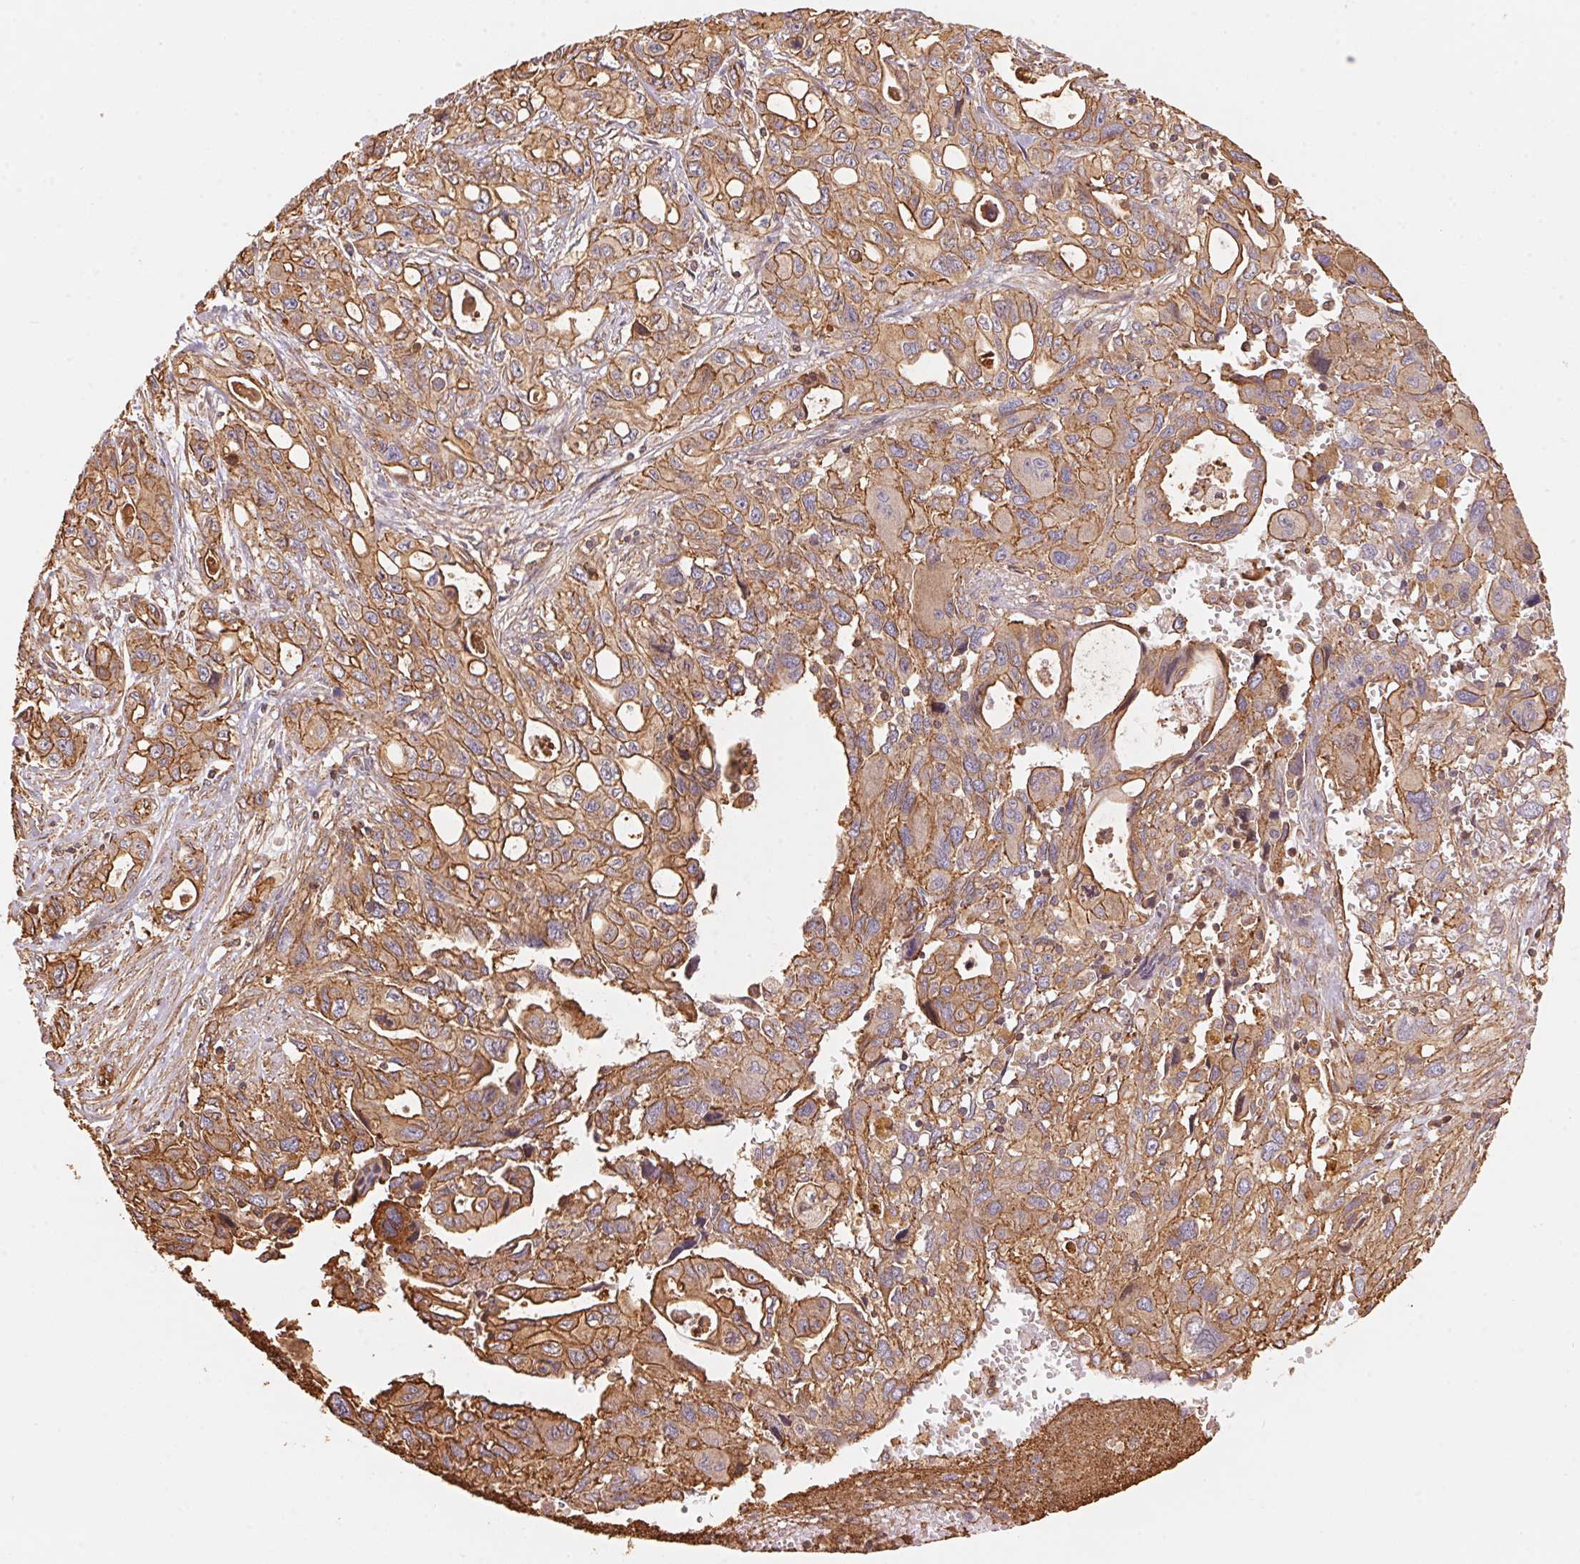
{"staining": {"intensity": "moderate", "quantity": ">75%", "location": "cytoplasmic/membranous"}, "tissue": "pancreatic cancer", "cell_type": "Tumor cells", "image_type": "cancer", "snomed": [{"axis": "morphology", "description": "Adenocarcinoma, NOS"}, {"axis": "topography", "description": "Pancreas"}], "caption": "Approximately >75% of tumor cells in adenocarcinoma (pancreatic) reveal moderate cytoplasmic/membranous protein expression as visualized by brown immunohistochemical staining.", "gene": "FRAS1", "patient": {"sex": "female", "age": 47}}